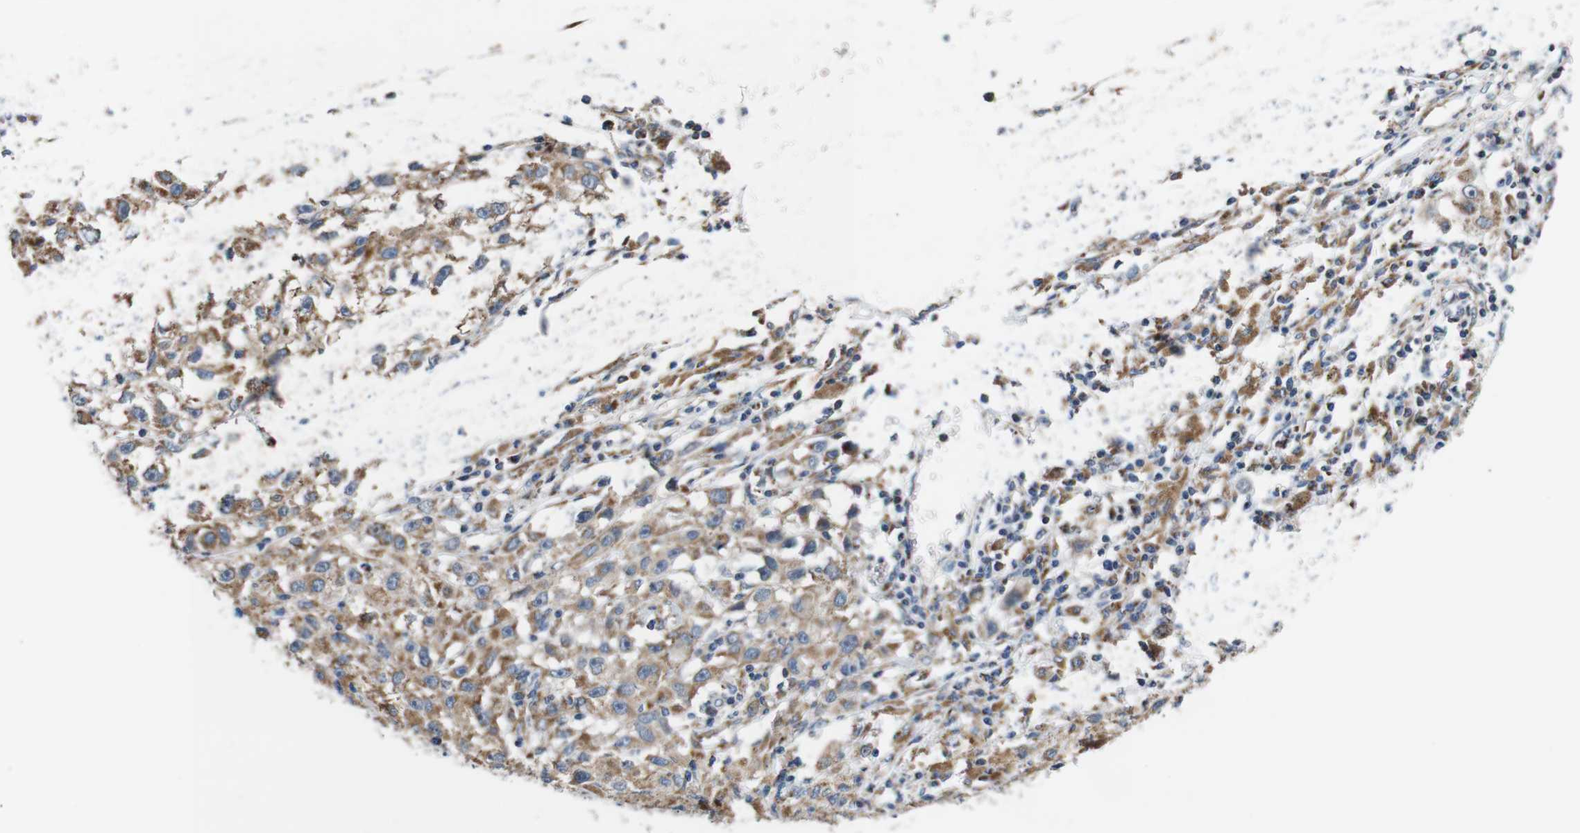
{"staining": {"intensity": "moderate", "quantity": ">75%", "location": "cytoplasmic/membranous"}, "tissue": "melanoma", "cell_type": "Tumor cells", "image_type": "cancer", "snomed": [{"axis": "morphology", "description": "Malignant melanoma, NOS"}, {"axis": "topography", "description": "Skin"}], "caption": "Moderate cytoplasmic/membranous staining for a protein is present in about >75% of tumor cells of melanoma using immunohistochemistry (IHC).", "gene": "LRP4", "patient": {"sex": "female", "age": 104}}